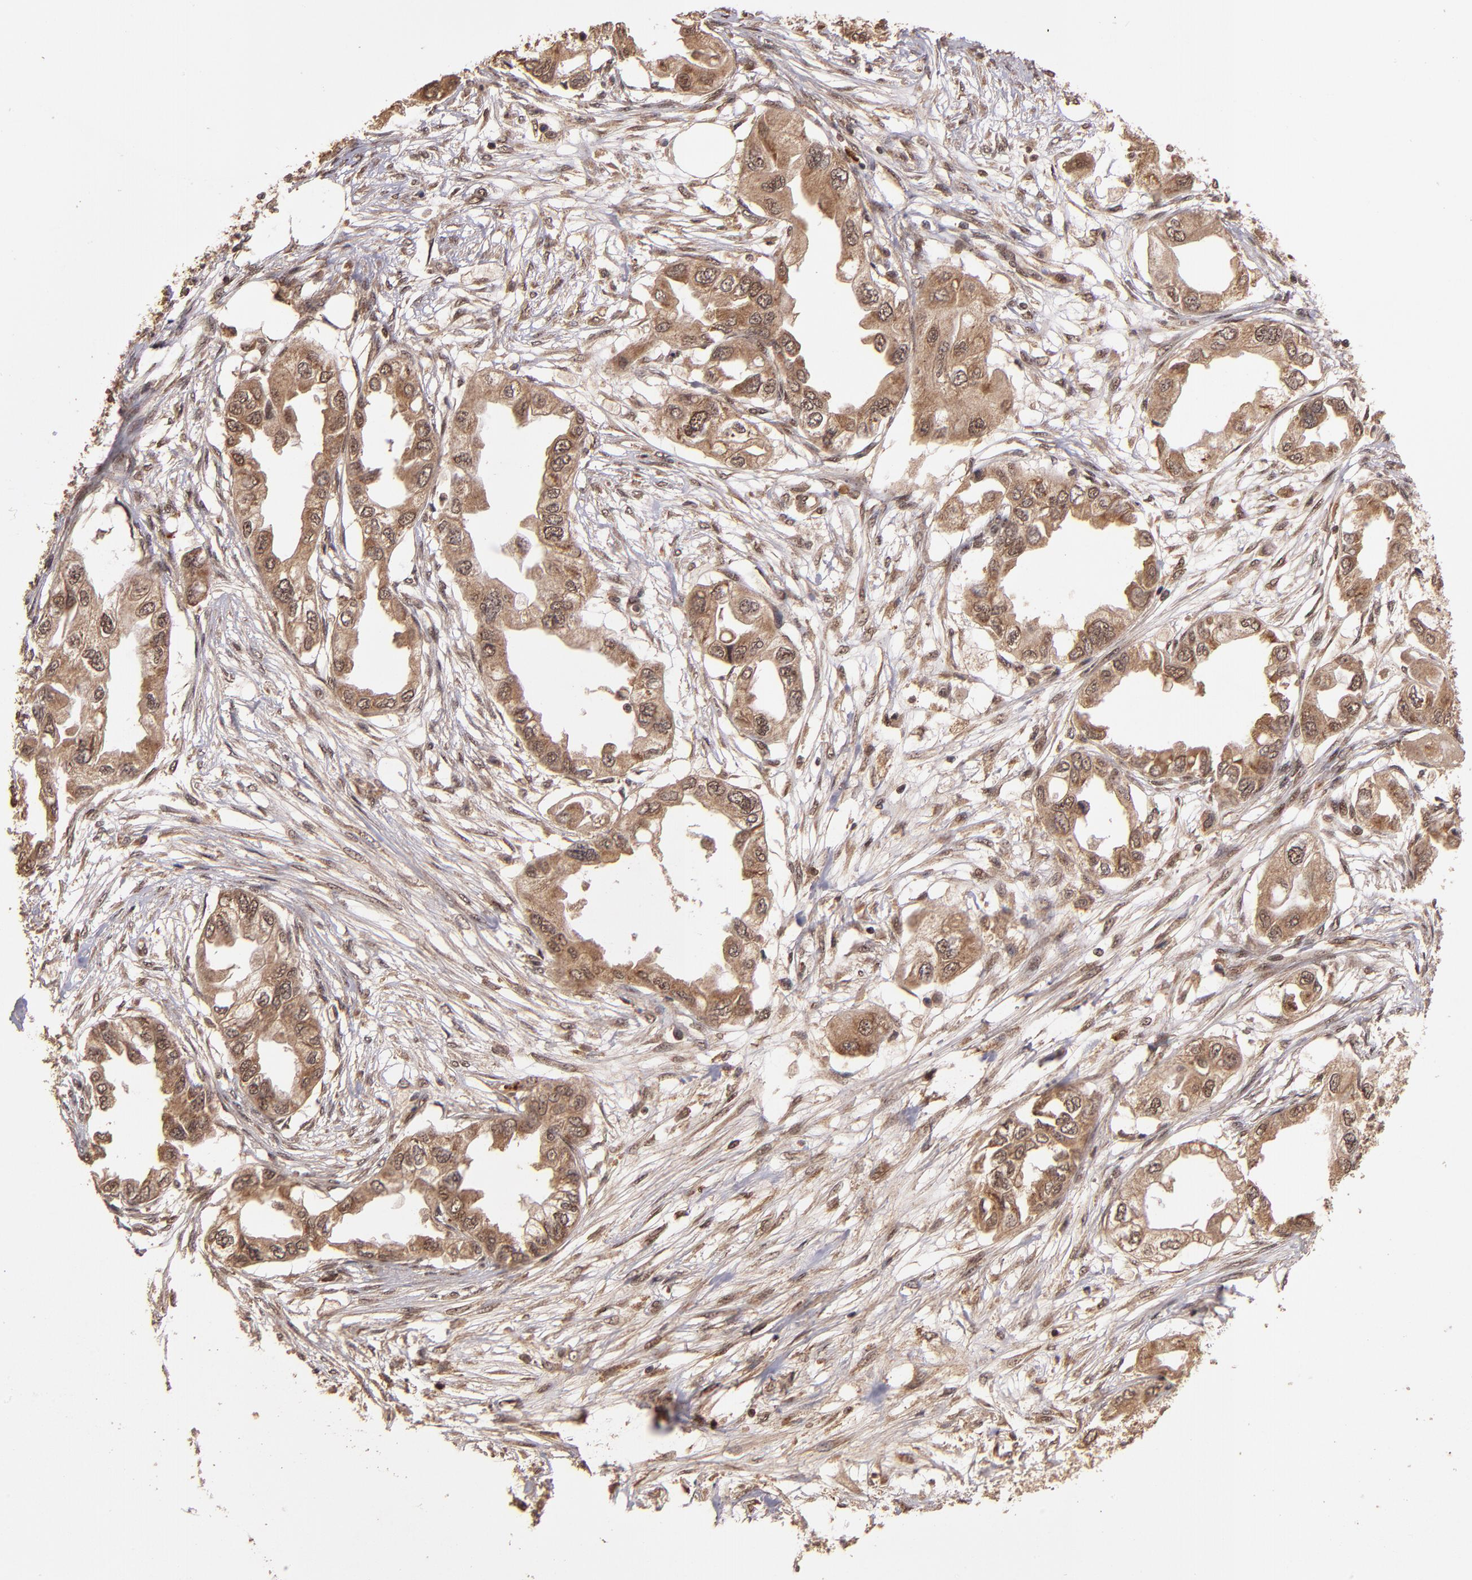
{"staining": {"intensity": "moderate", "quantity": ">75%", "location": "cytoplasmic/membranous"}, "tissue": "endometrial cancer", "cell_type": "Tumor cells", "image_type": "cancer", "snomed": [{"axis": "morphology", "description": "Adenocarcinoma, NOS"}, {"axis": "topography", "description": "Endometrium"}], "caption": "Protein analysis of endometrial cancer (adenocarcinoma) tissue exhibits moderate cytoplasmic/membranous staining in about >75% of tumor cells.", "gene": "RIOK3", "patient": {"sex": "female", "age": 67}}